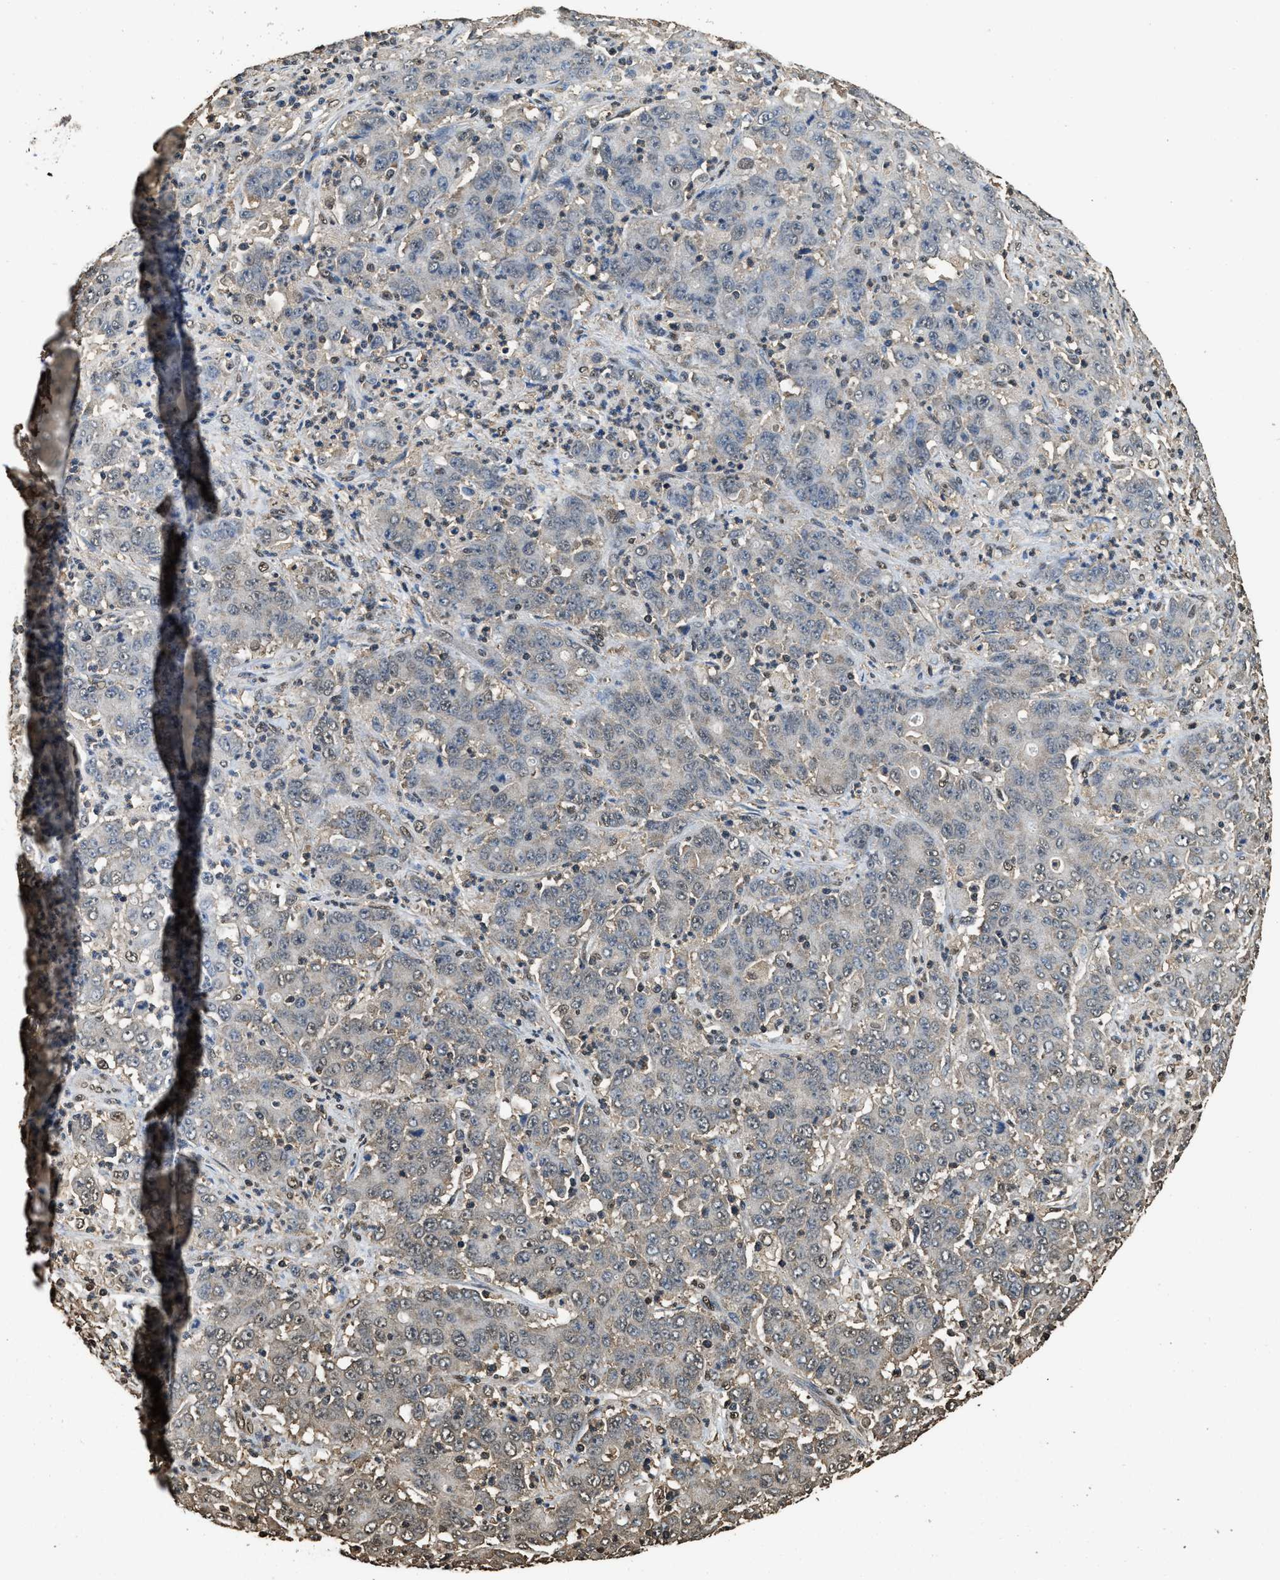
{"staining": {"intensity": "weak", "quantity": "25%-75%", "location": "cytoplasmic/membranous"}, "tissue": "stomach cancer", "cell_type": "Tumor cells", "image_type": "cancer", "snomed": [{"axis": "morphology", "description": "Adenocarcinoma, NOS"}, {"axis": "topography", "description": "Stomach, lower"}], "caption": "Immunohistochemical staining of human adenocarcinoma (stomach) exhibits low levels of weak cytoplasmic/membranous expression in approximately 25%-75% of tumor cells.", "gene": "GAPDH", "patient": {"sex": "female", "age": 71}}